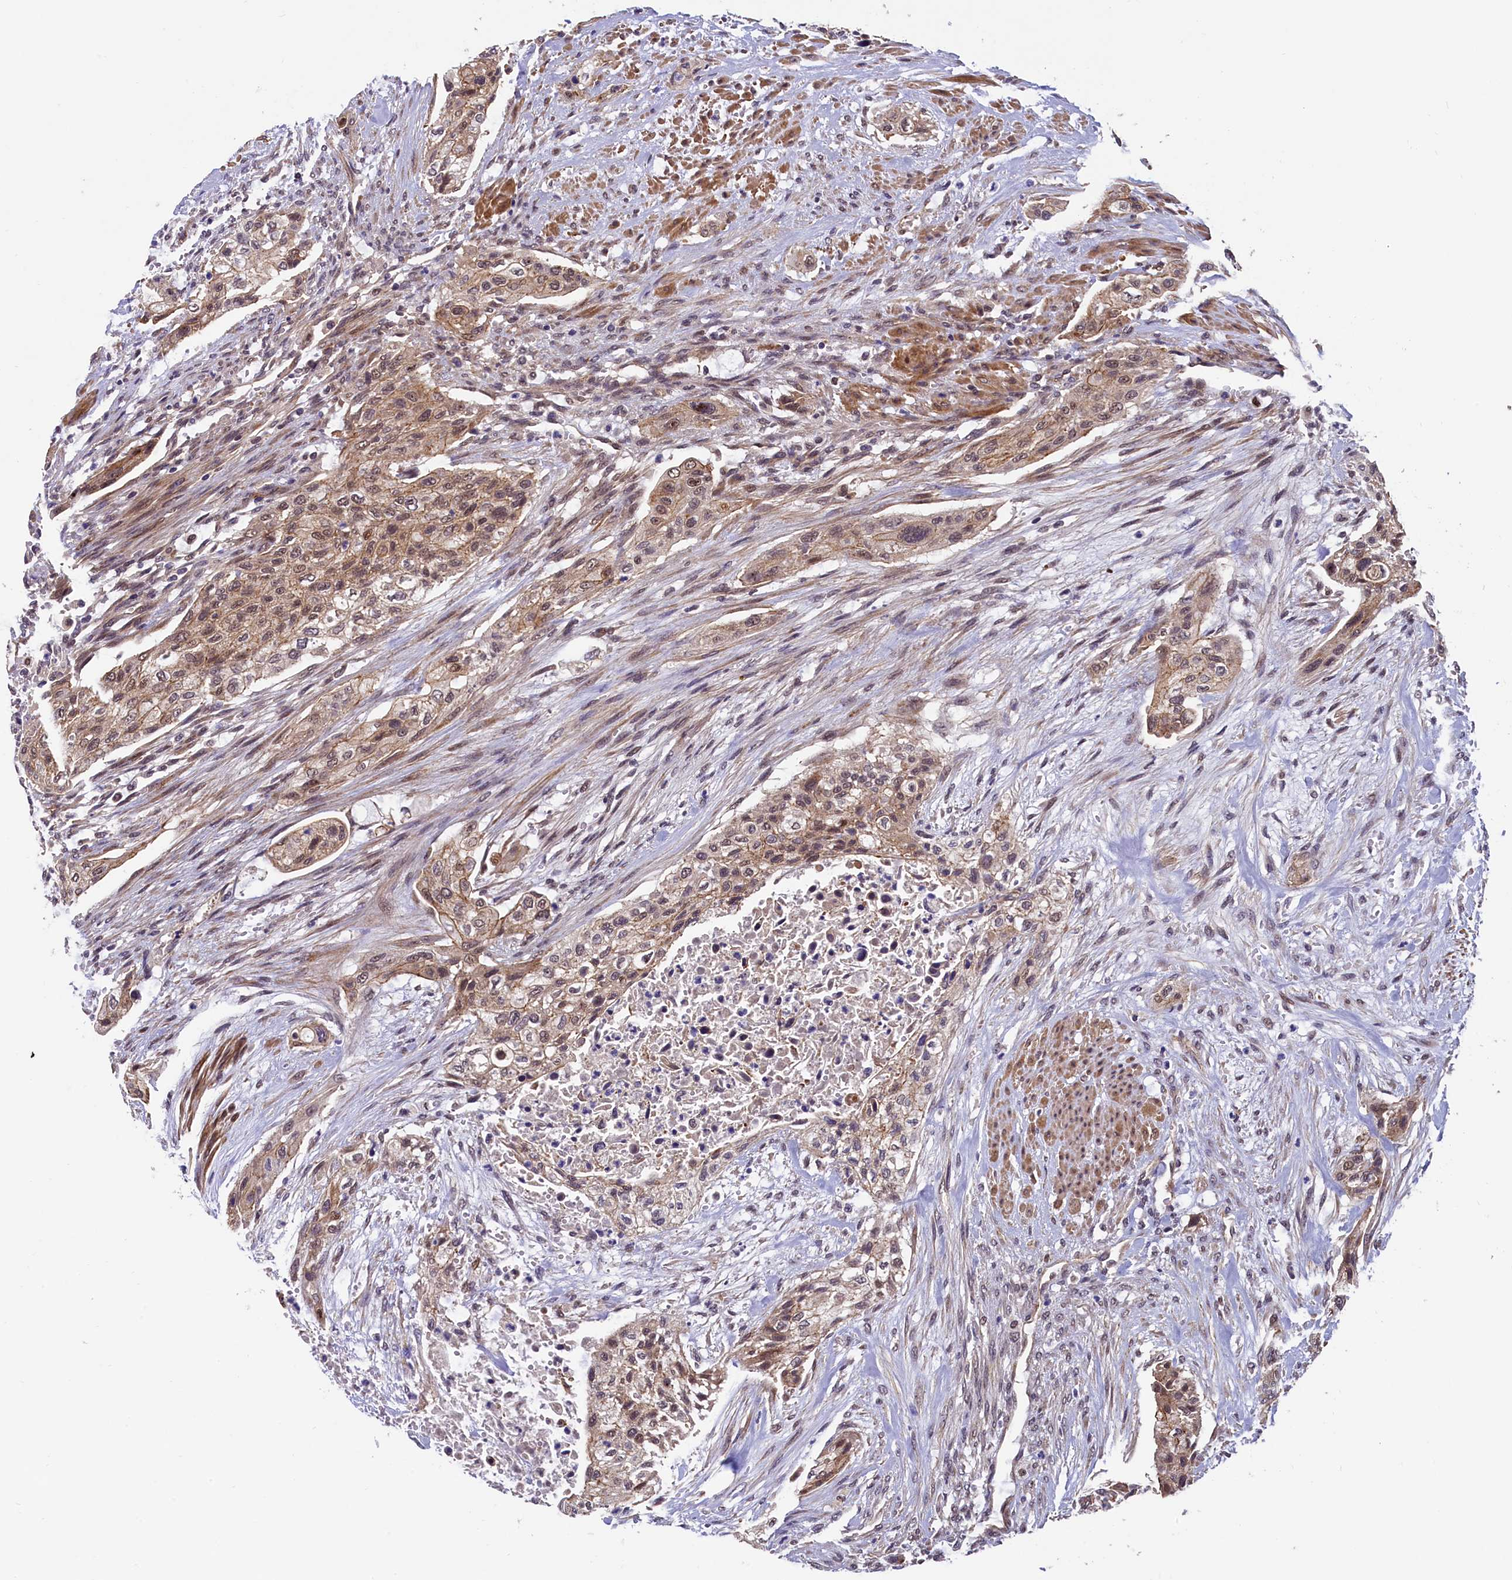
{"staining": {"intensity": "weak", "quantity": ">75%", "location": "cytoplasmic/membranous"}, "tissue": "urothelial cancer", "cell_type": "Tumor cells", "image_type": "cancer", "snomed": [{"axis": "morphology", "description": "Urothelial carcinoma, High grade"}, {"axis": "topography", "description": "Urinary bladder"}], "caption": "IHC staining of urothelial cancer, which shows low levels of weak cytoplasmic/membranous staining in about >75% of tumor cells indicating weak cytoplasmic/membranous protein positivity. The staining was performed using DAB (brown) for protein detection and nuclei were counterstained in hematoxylin (blue).", "gene": "ARL14EP", "patient": {"sex": "male", "age": 35}}